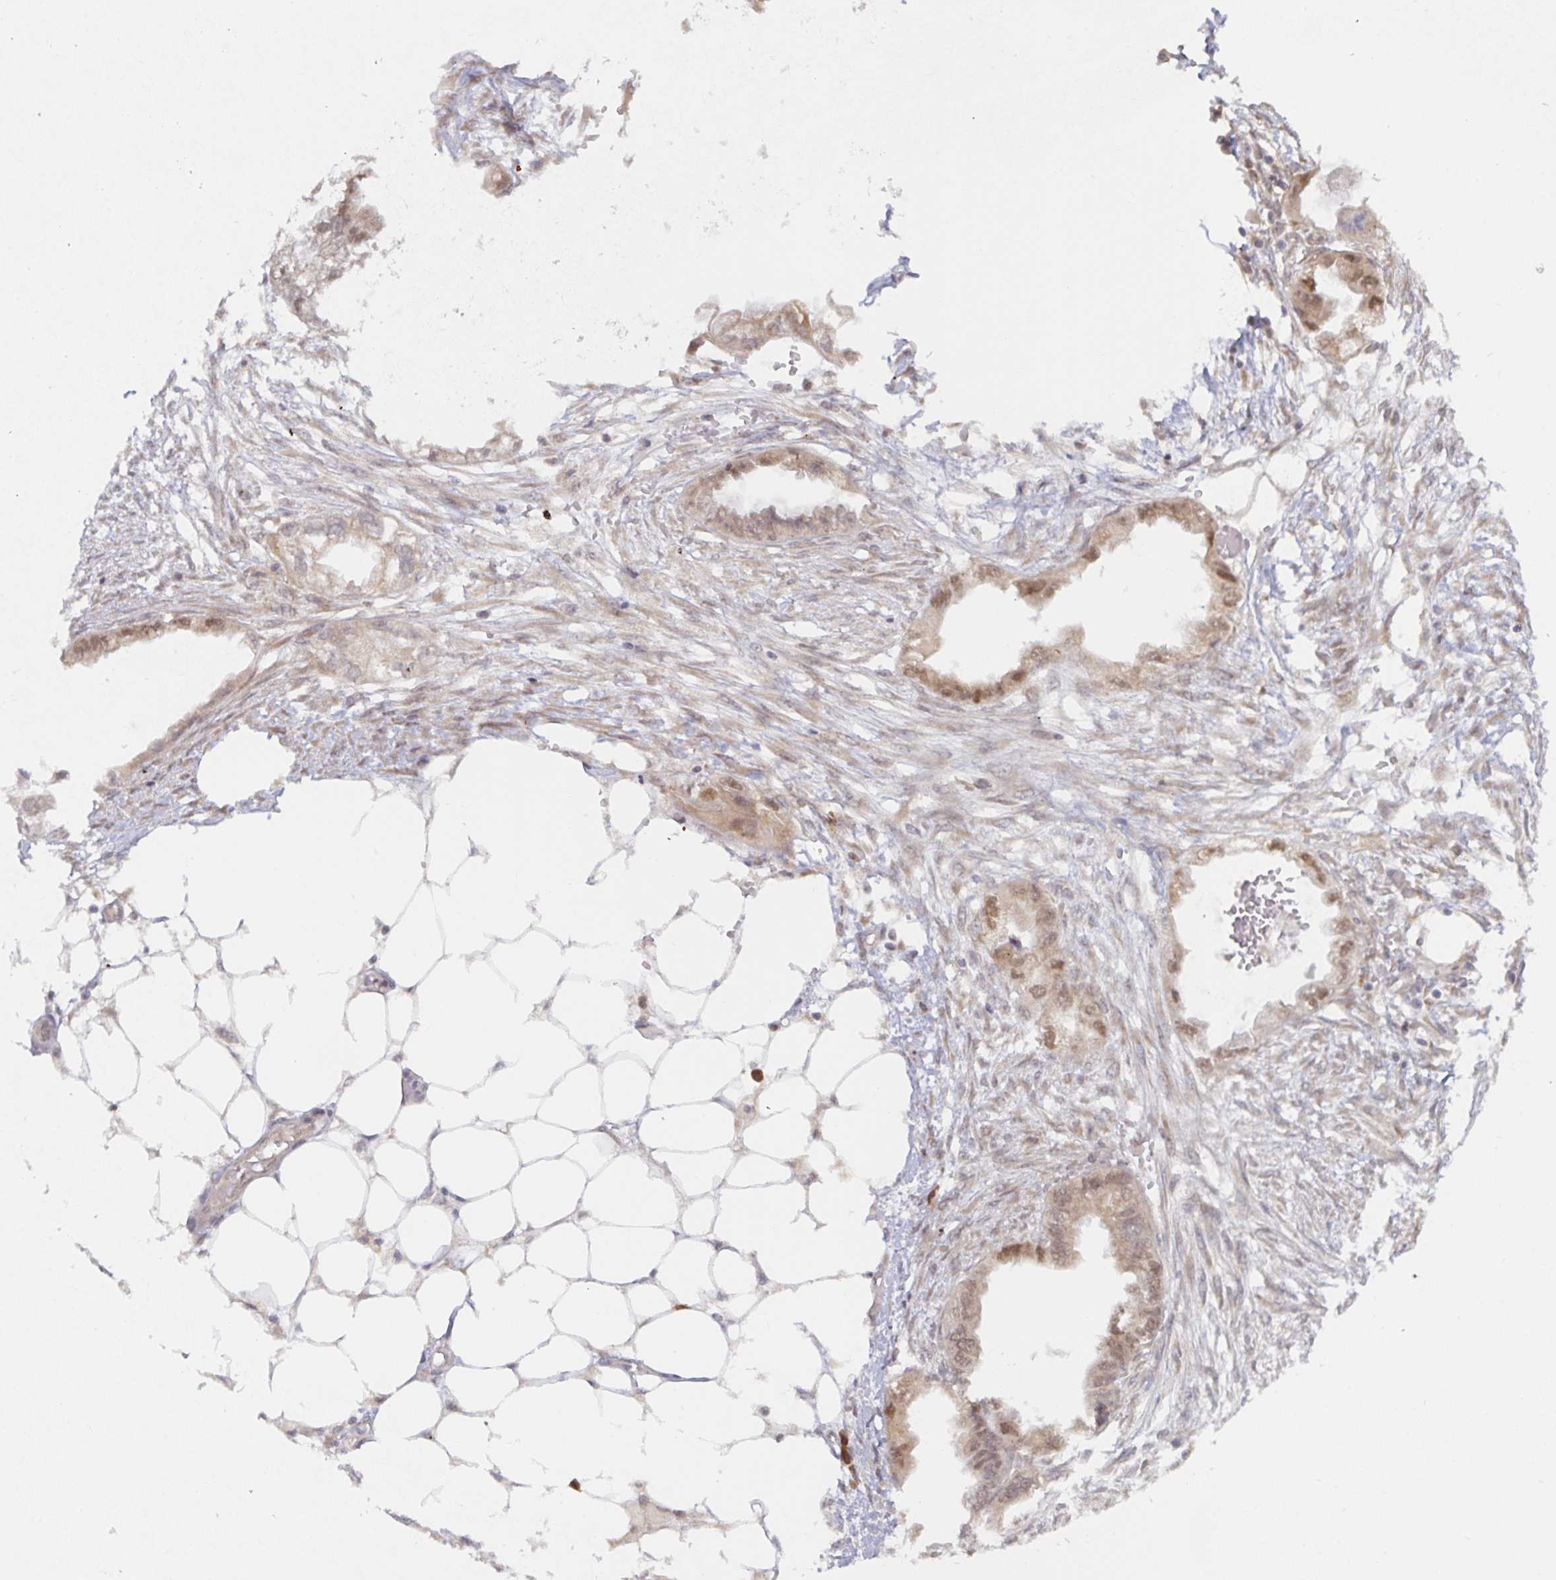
{"staining": {"intensity": "weak", "quantity": ">75%", "location": "cytoplasmic/membranous,nuclear"}, "tissue": "endometrial cancer", "cell_type": "Tumor cells", "image_type": "cancer", "snomed": [{"axis": "morphology", "description": "Adenocarcinoma, NOS"}, {"axis": "morphology", "description": "Adenocarcinoma, metastatic, NOS"}, {"axis": "topography", "description": "Adipose tissue"}, {"axis": "topography", "description": "Endometrium"}], "caption": "DAB immunohistochemical staining of endometrial cancer shows weak cytoplasmic/membranous and nuclear protein staining in approximately >75% of tumor cells.", "gene": "ALG1", "patient": {"sex": "female", "age": 67}}